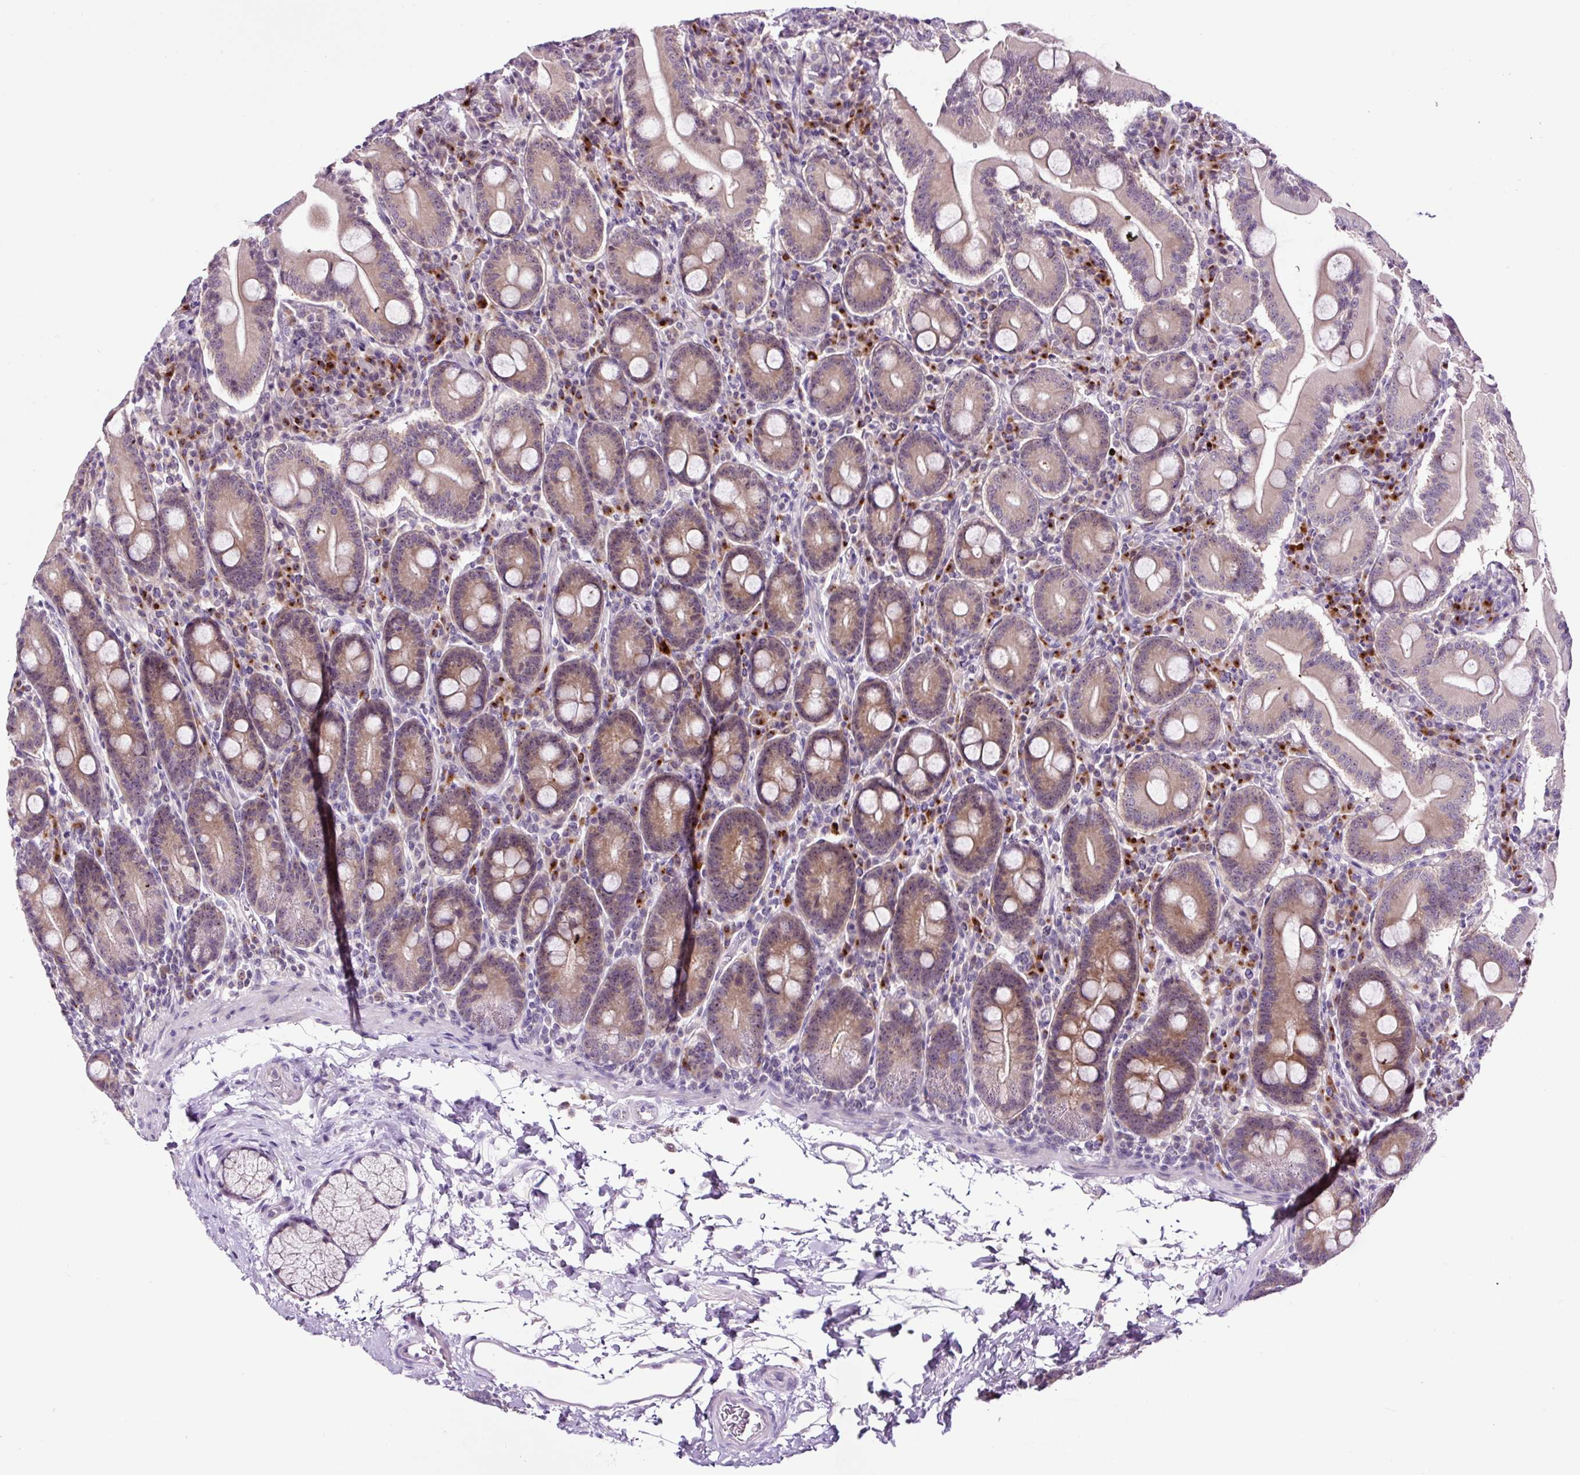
{"staining": {"intensity": "weak", "quantity": "25%-75%", "location": "cytoplasmic/membranous"}, "tissue": "duodenum", "cell_type": "Glandular cells", "image_type": "normal", "snomed": [{"axis": "morphology", "description": "Normal tissue, NOS"}, {"axis": "topography", "description": "Duodenum"}], "caption": "DAB (3,3'-diaminobenzidine) immunohistochemical staining of benign duodenum exhibits weak cytoplasmic/membranous protein staining in about 25%-75% of glandular cells.", "gene": "NOM1", "patient": {"sex": "male", "age": 35}}